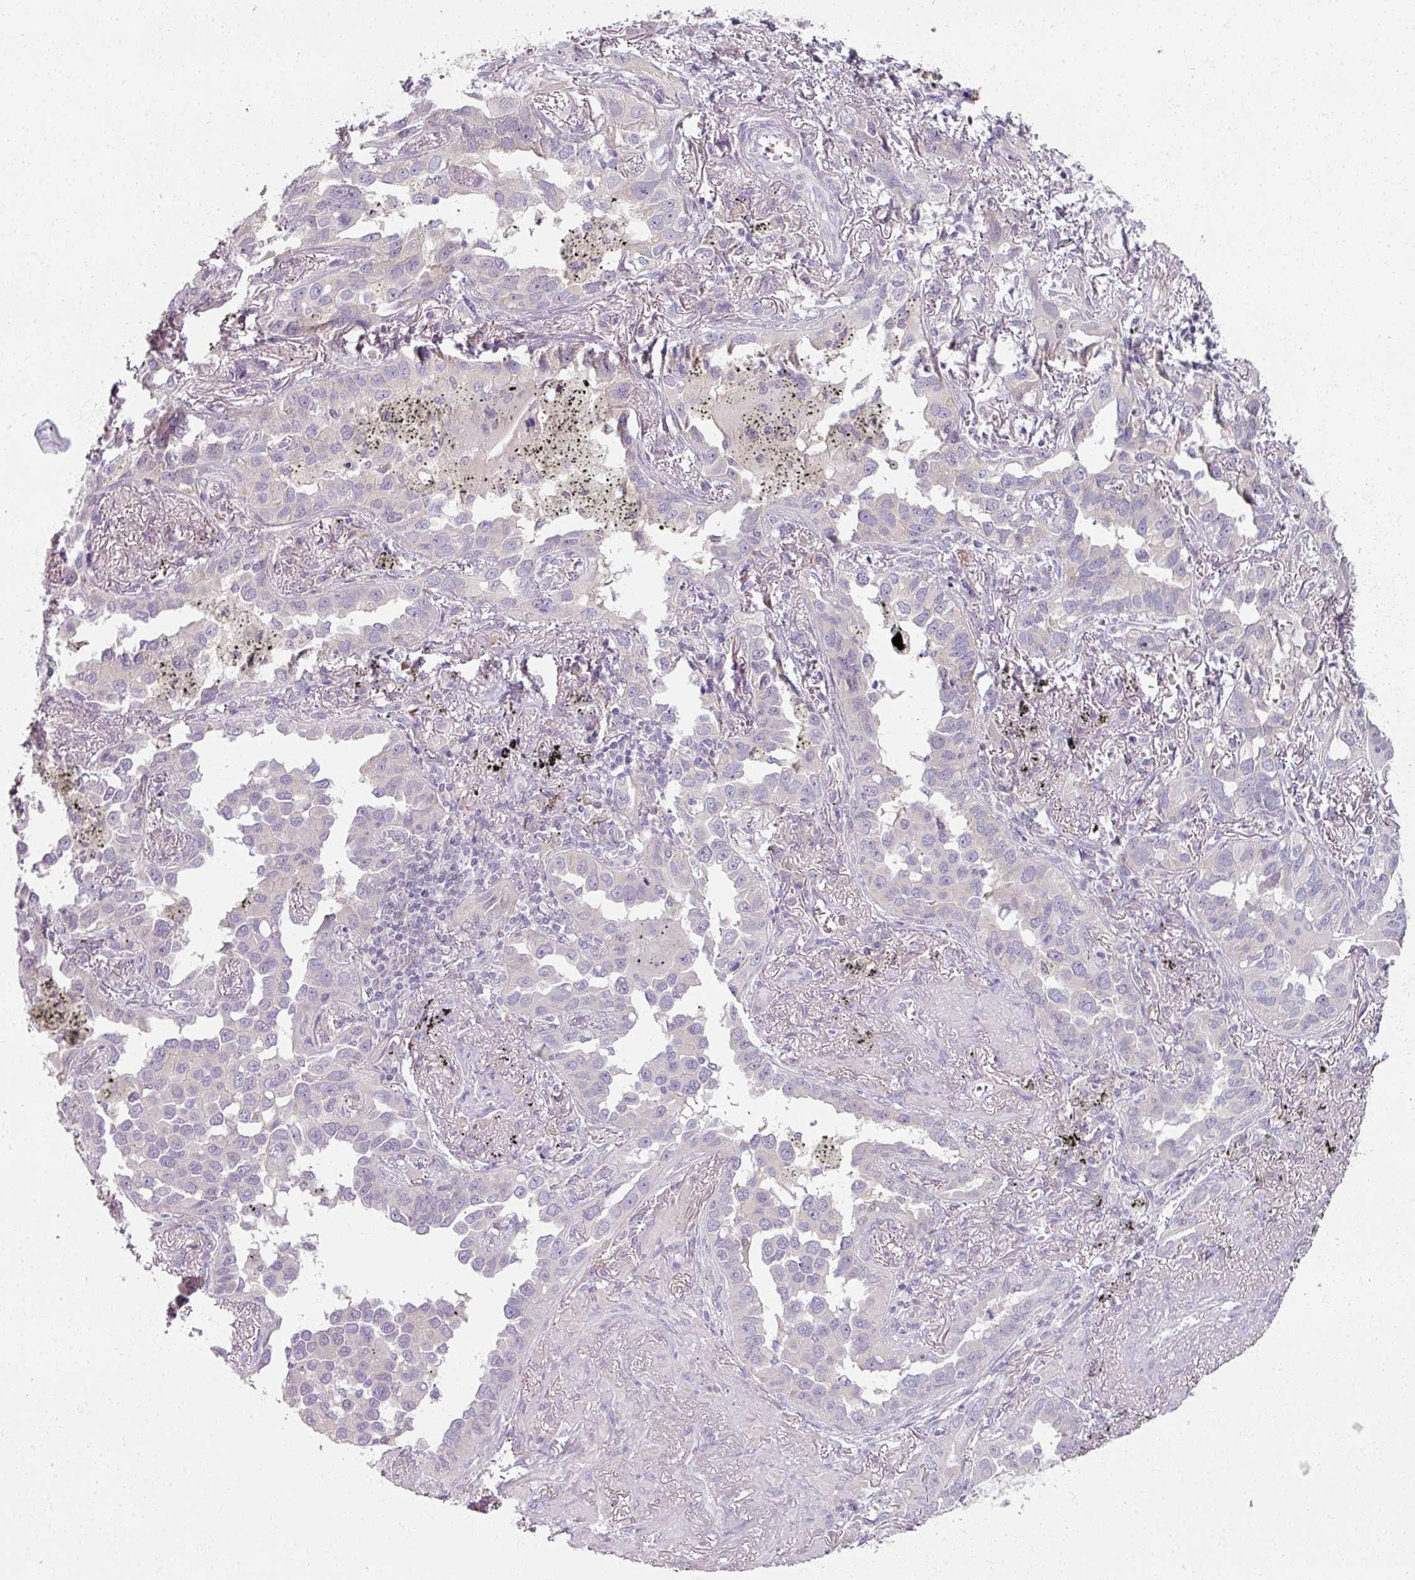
{"staining": {"intensity": "negative", "quantity": "none", "location": "none"}, "tissue": "lung cancer", "cell_type": "Tumor cells", "image_type": "cancer", "snomed": [{"axis": "morphology", "description": "Adenocarcinoma, NOS"}, {"axis": "topography", "description": "Lung"}], "caption": "Photomicrograph shows no significant protein positivity in tumor cells of lung adenocarcinoma.", "gene": "MYMK", "patient": {"sex": "male", "age": 67}}